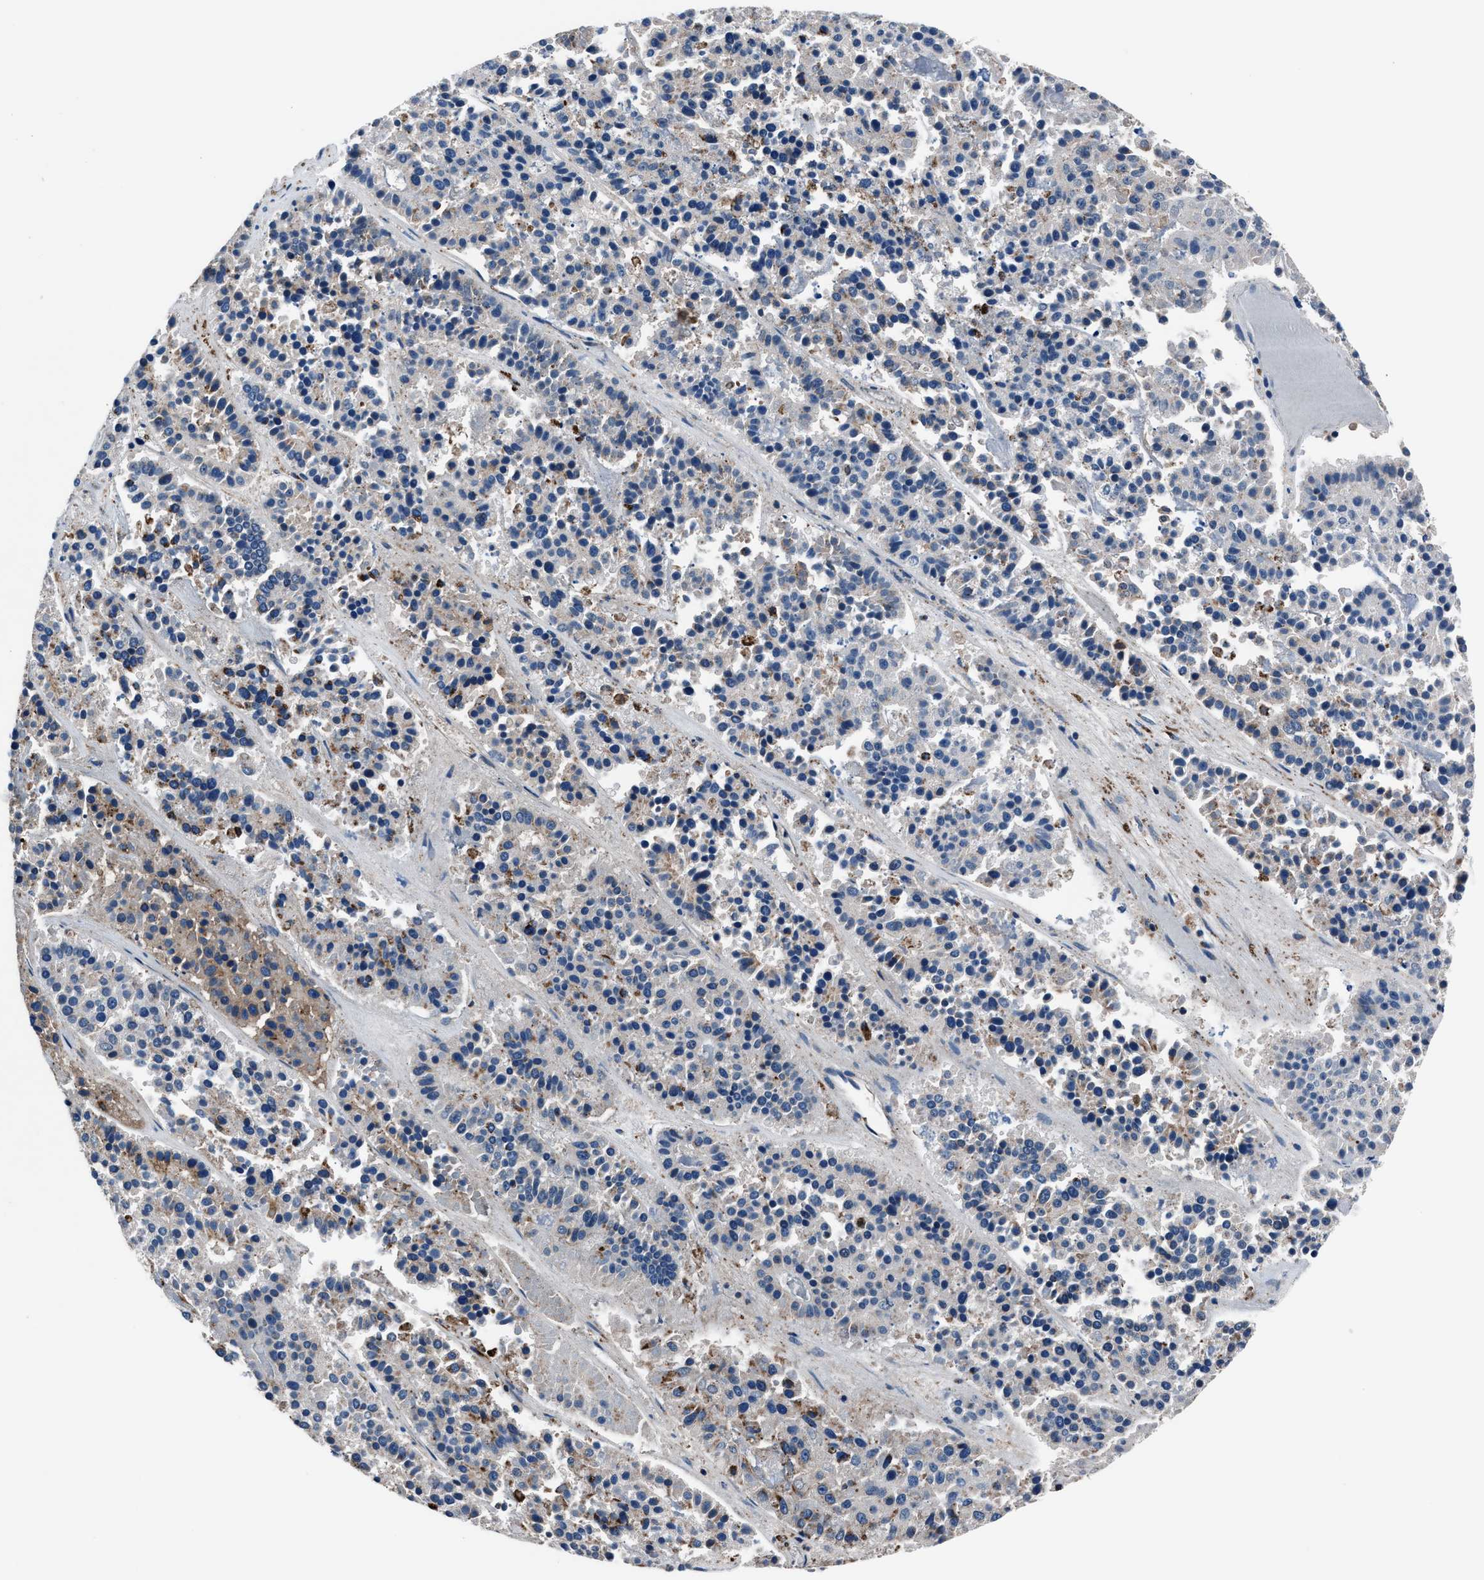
{"staining": {"intensity": "negative", "quantity": "none", "location": "none"}, "tissue": "pancreatic cancer", "cell_type": "Tumor cells", "image_type": "cancer", "snomed": [{"axis": "morphology", "description": "Adenocarcinoma, NOS"}, {"axis": "topography", "description": "Pancreas"}], "caption": "Tumor cells show no significant staining in adenocarcinoma (pancreatic). The staining is performed using DAB (3,3'-diaminobenzidine) brown chromogen with nuclei counter-stained in using hematoxylin.", "gene": "MFSD11", "patient": {"sex": "male", "age": 50}}